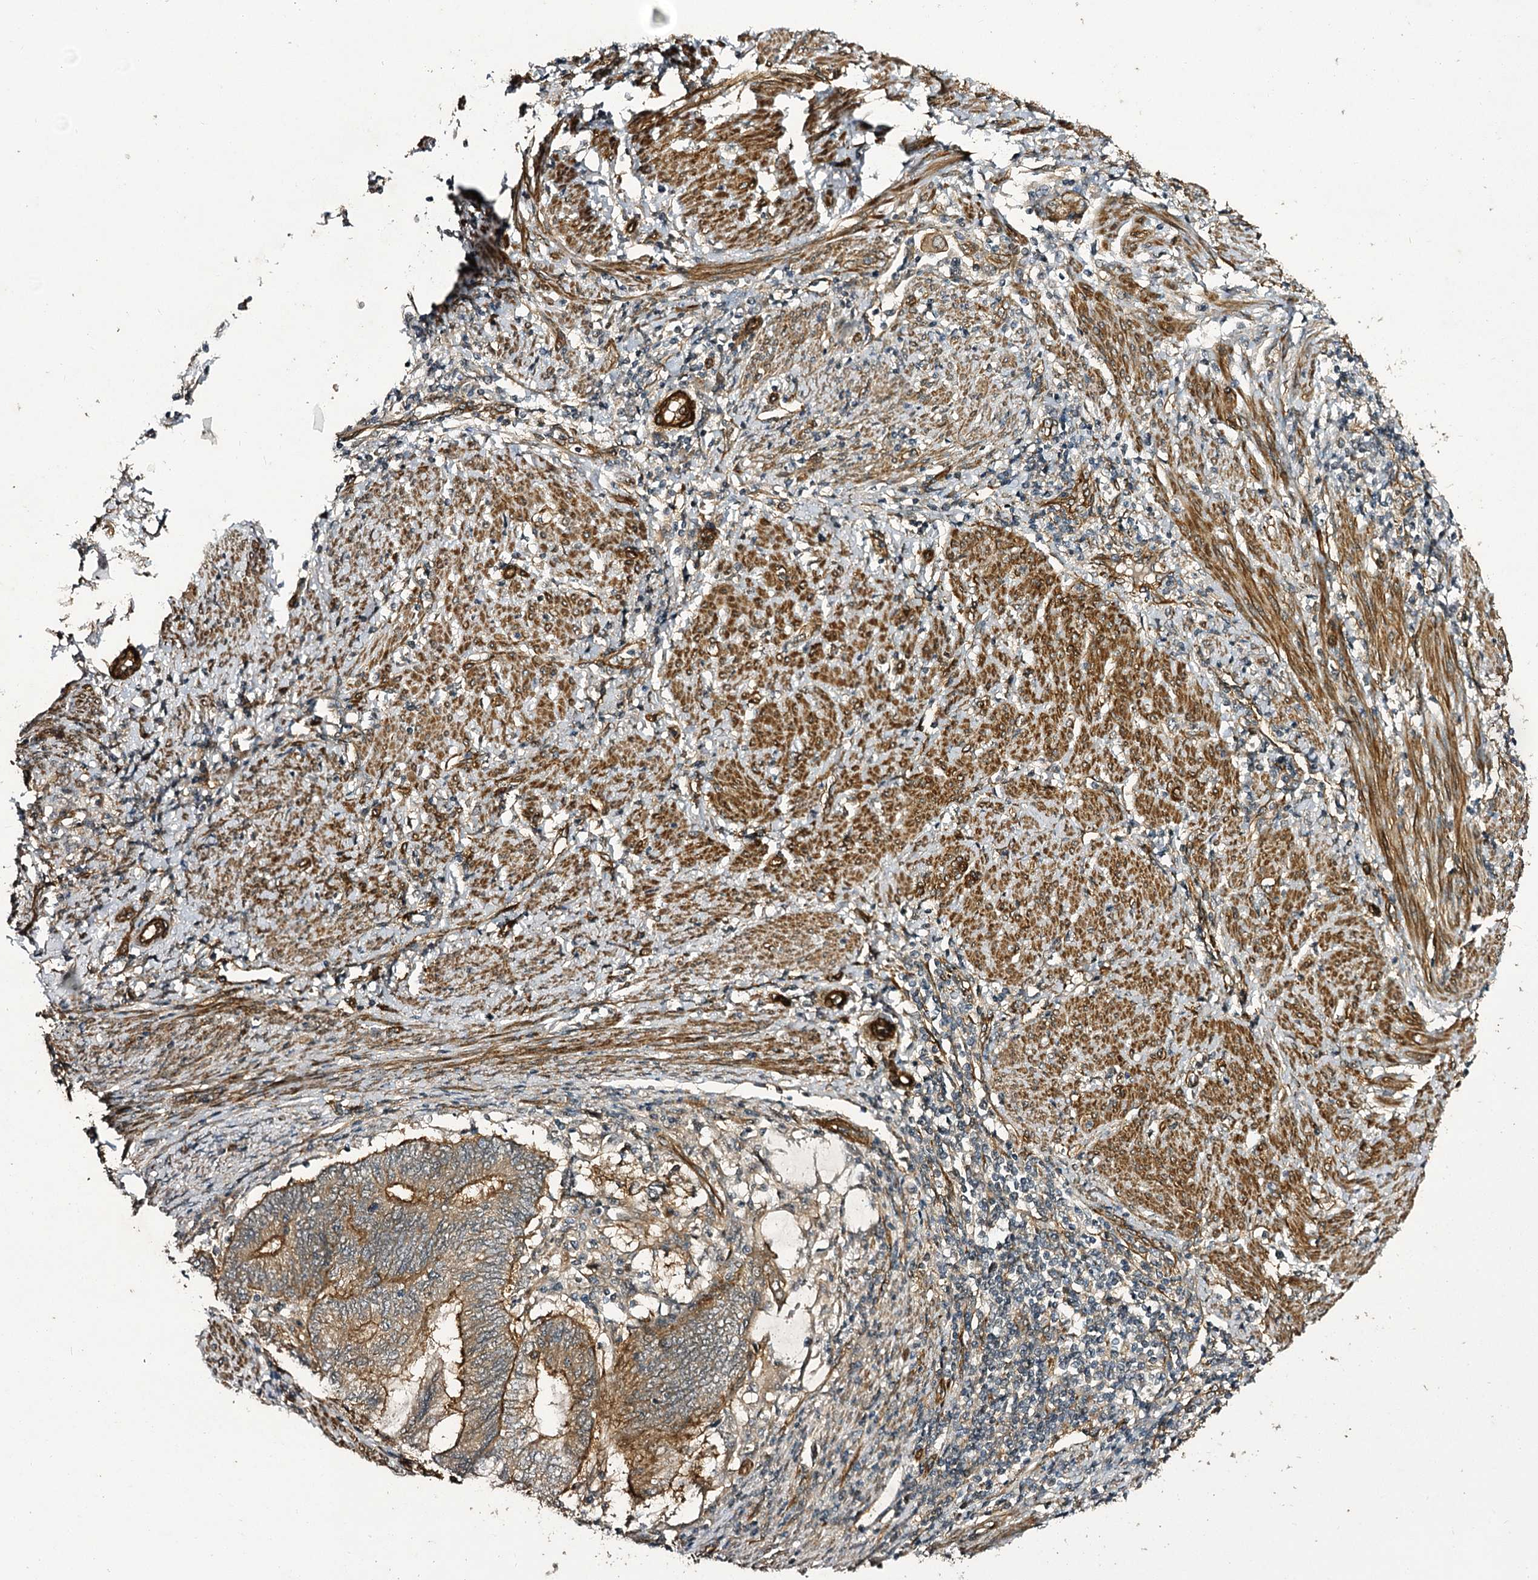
{"staining": {"intensity": "moderate", "quantity": ">75%", "location": "cytoplasmic/membranous"}, "tissue": "endometrial cancer", "cell_type": "Tumor cells", "image_type": "cancer", "snomed": [{"axis": "morphology", "description": "Adenocarcinoma, NOS"}, {"axis": "topography", "description": "Uterus"}, {"axis": "topography", "description": "Endometrium"}], "caption": "Endometrial adenocarcinoma was stained to show a protein in brown. There is medium levels of moderate cytoplasmic/membranous staining in about >75% of tumor cells.", "gene": "MYO1C", "patient": {"sex": "female", "age": 70}}